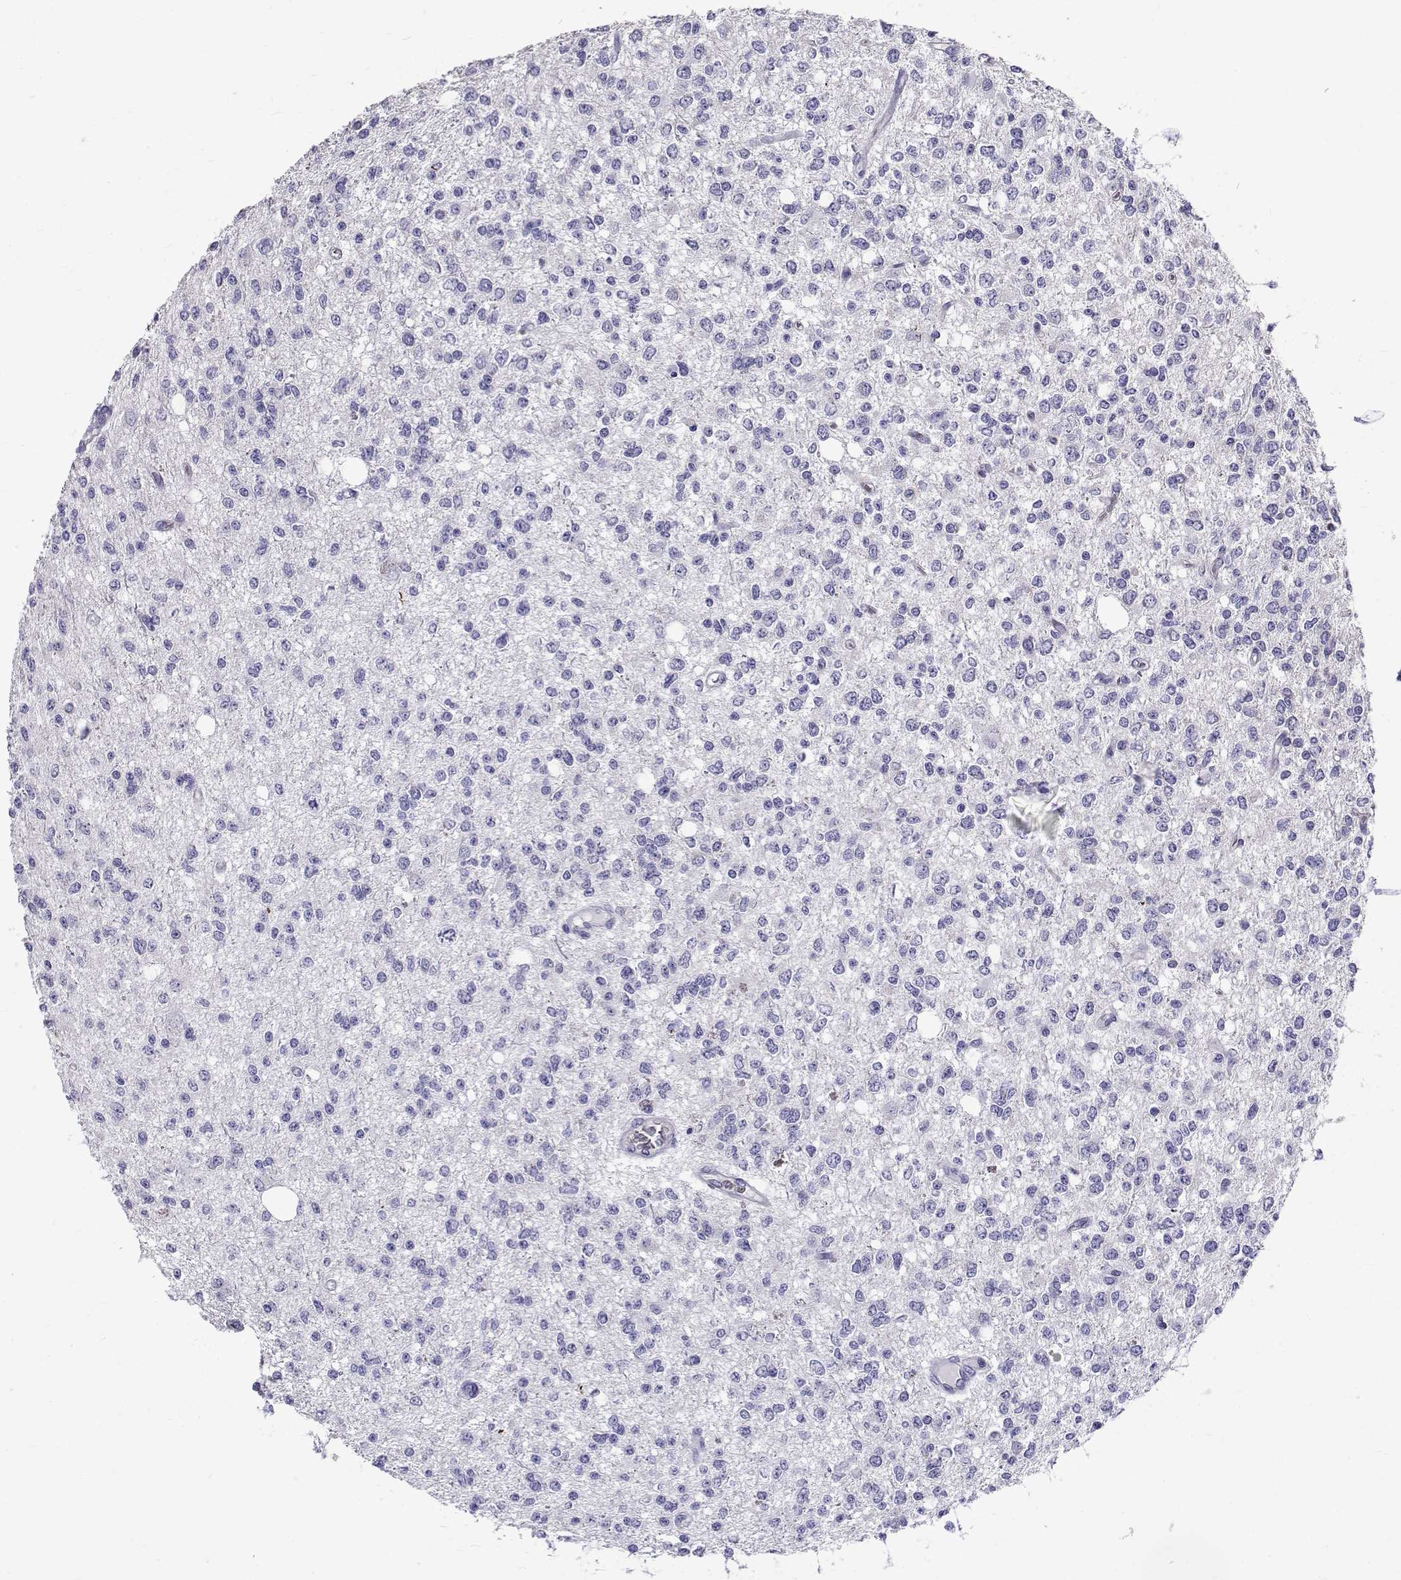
{"staining": {"intensity": "negative", "quantity": "none", "location": "none"}, "tissue": "glioma", "cell_type": "Tumor cells", "image_type": "cancer", "snomed": [{"axis": "morphology", "description": "Glioma, malignant, Low grade"}, {"axis": "topography", "description": "Brain"}], "caption": "Glioma stained for a protein using IHC exhibits no expression tumor cells.", "gene": "IGSF1", "patient": {"sex": "male", "age": 67}}